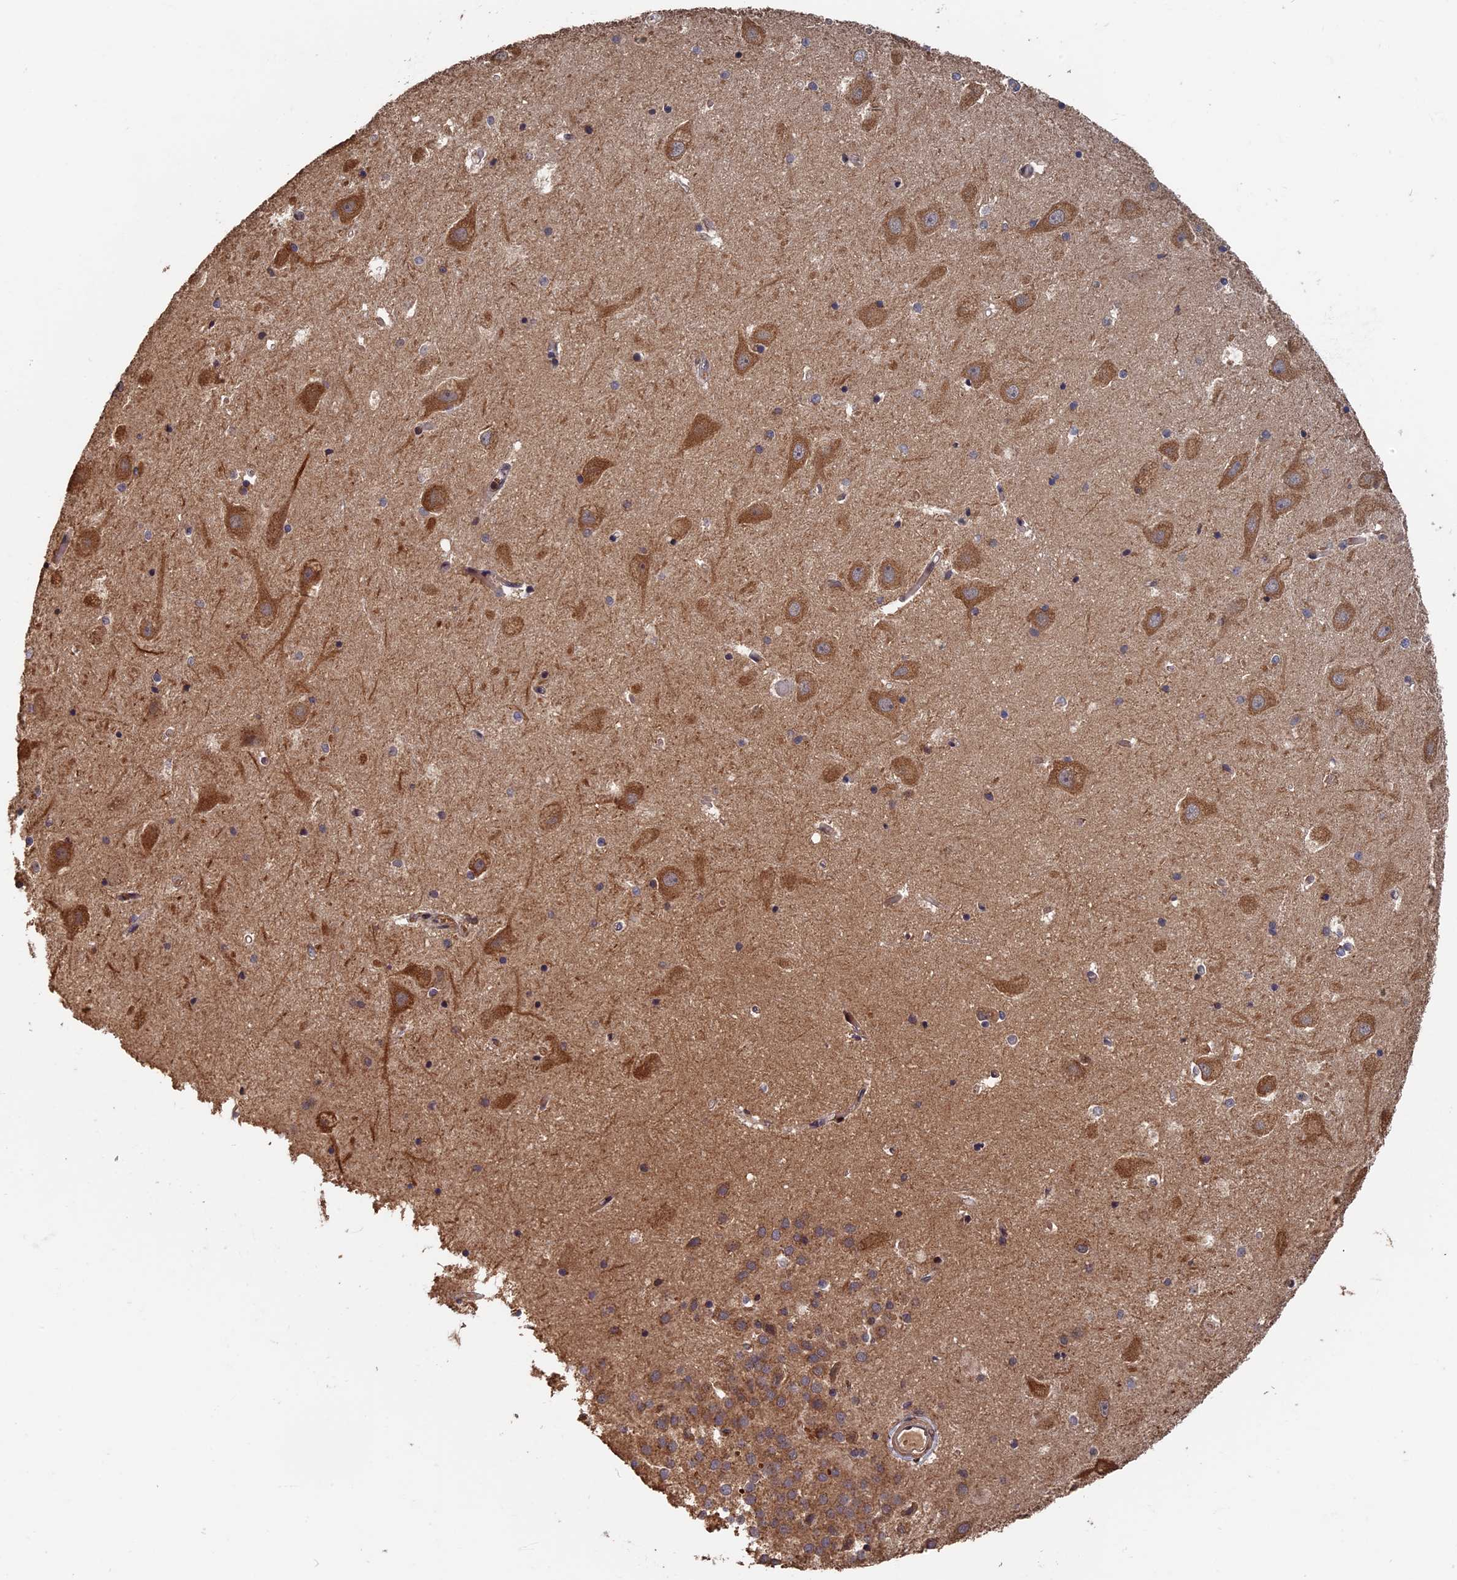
{"staining": {"intensity": "moderate", "quantity": ">75%", "location": "cytoplasmic/membranous"}, "tissue": "hippocampus", "cell_type": "Neuronal cells", "image_type": "normal", "snomed": [{"axis": "morphology", "description": "Normal tissue, NOS"}, {"axis": "topography", "description": "Hippocampus"}], "caption": "Moderate cytoplasmic/membranous protein positivity is seen in approximately >75% of neuronal cells in hippocampus. (DAB (3,3'-diaminobenzidine) IHC with brightfield microscopy, high magnification).", "gene": "RASGRF1", "patient": {"sex": "female", "age": 52}}